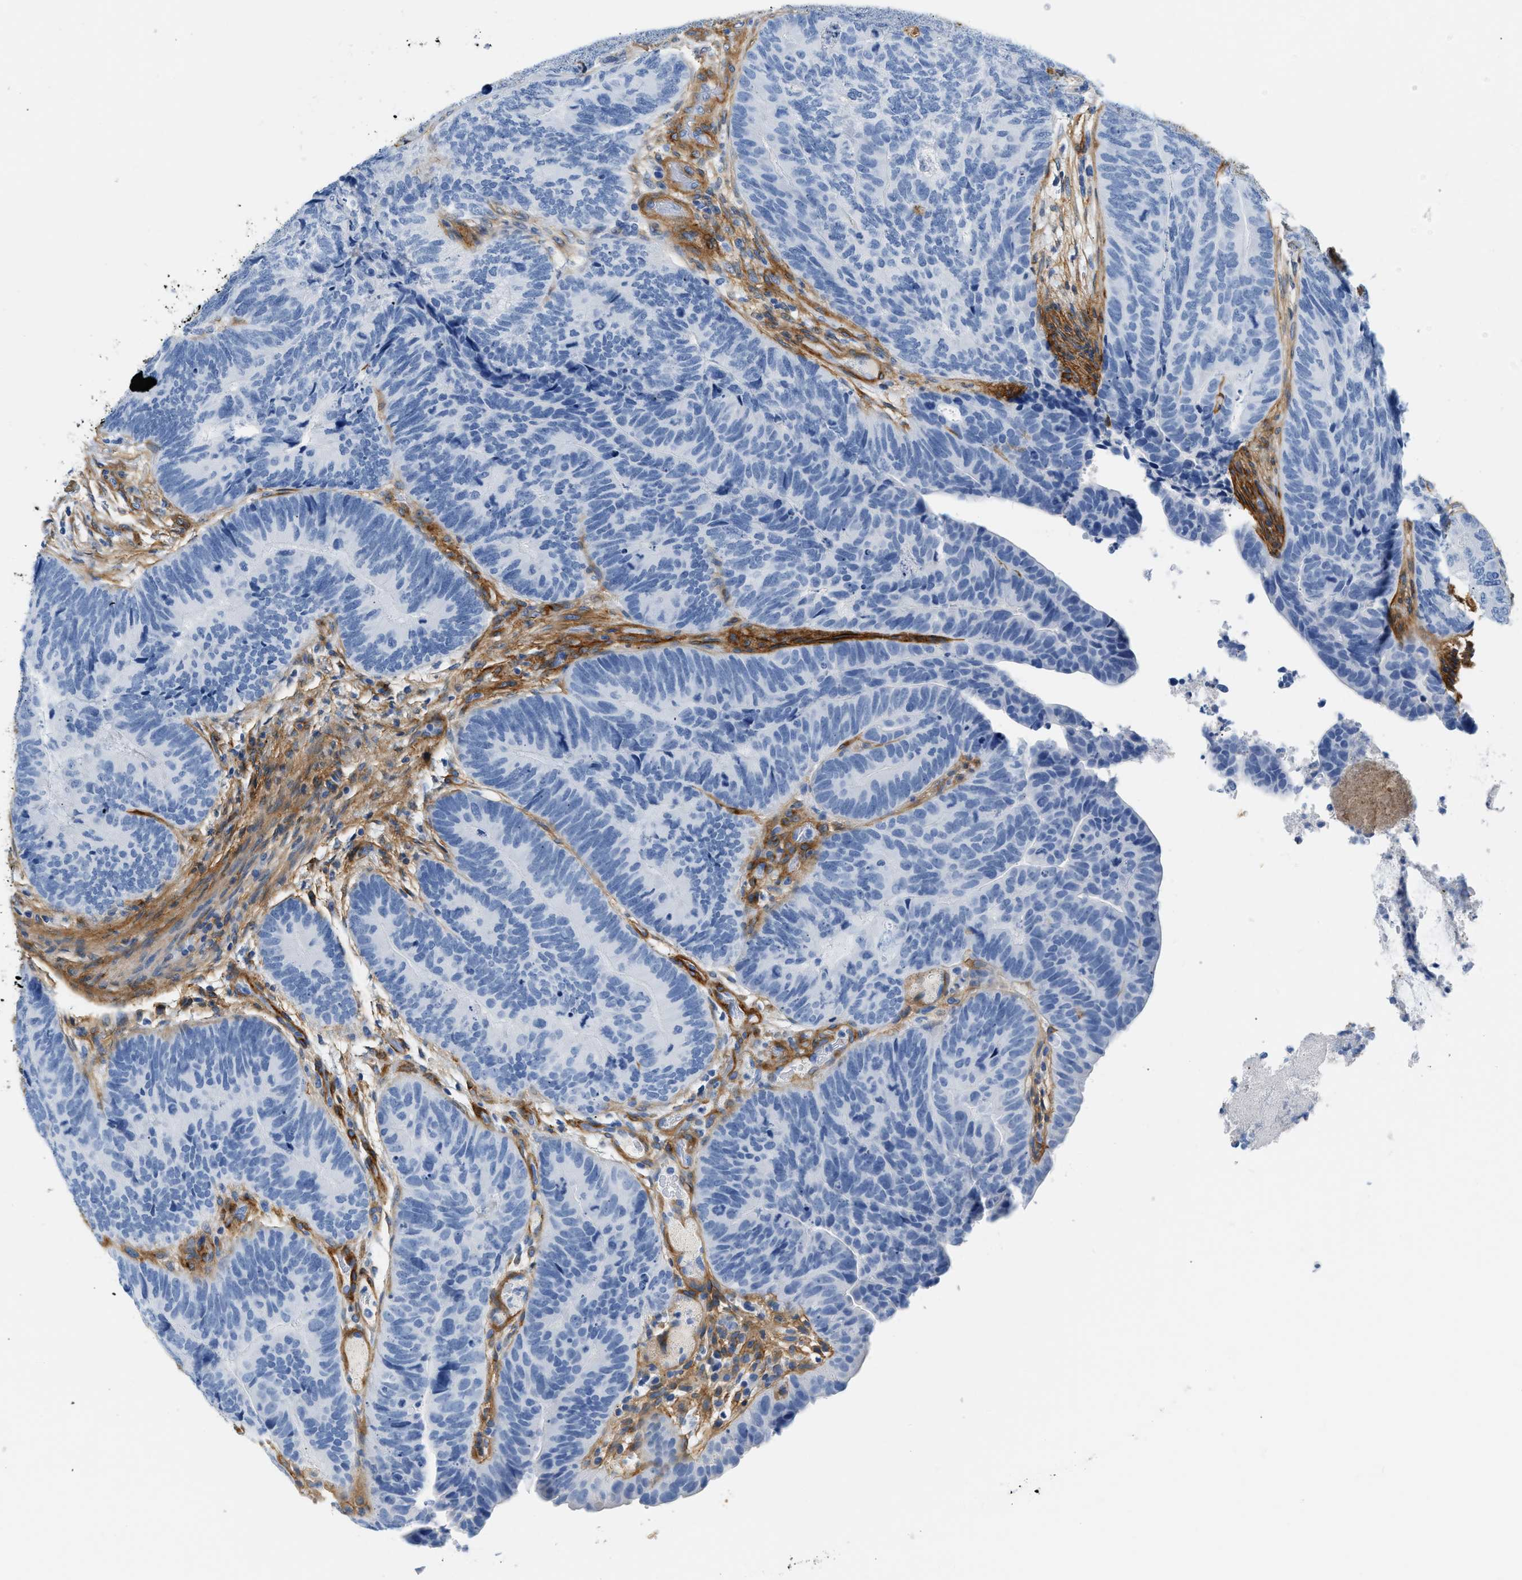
{"staining": {"intensity": "negative", "quantity": "none", "location": "none"}, "tissue": "colorectal cancer", "cell_type": "Tumor cells", "image_type": "cancer", "snomed": [{"axis": "morphology", "description": "Adenocarcinoma, NOS"}, {"axis": "topography", "description": "Colon"}], "caption": "Tumor cells are negative for brown protein staining in colorectal cancer (adenocarcinoma).", "gene": "PDGFRB", "patient": {"sex": "female", "age": 67}}